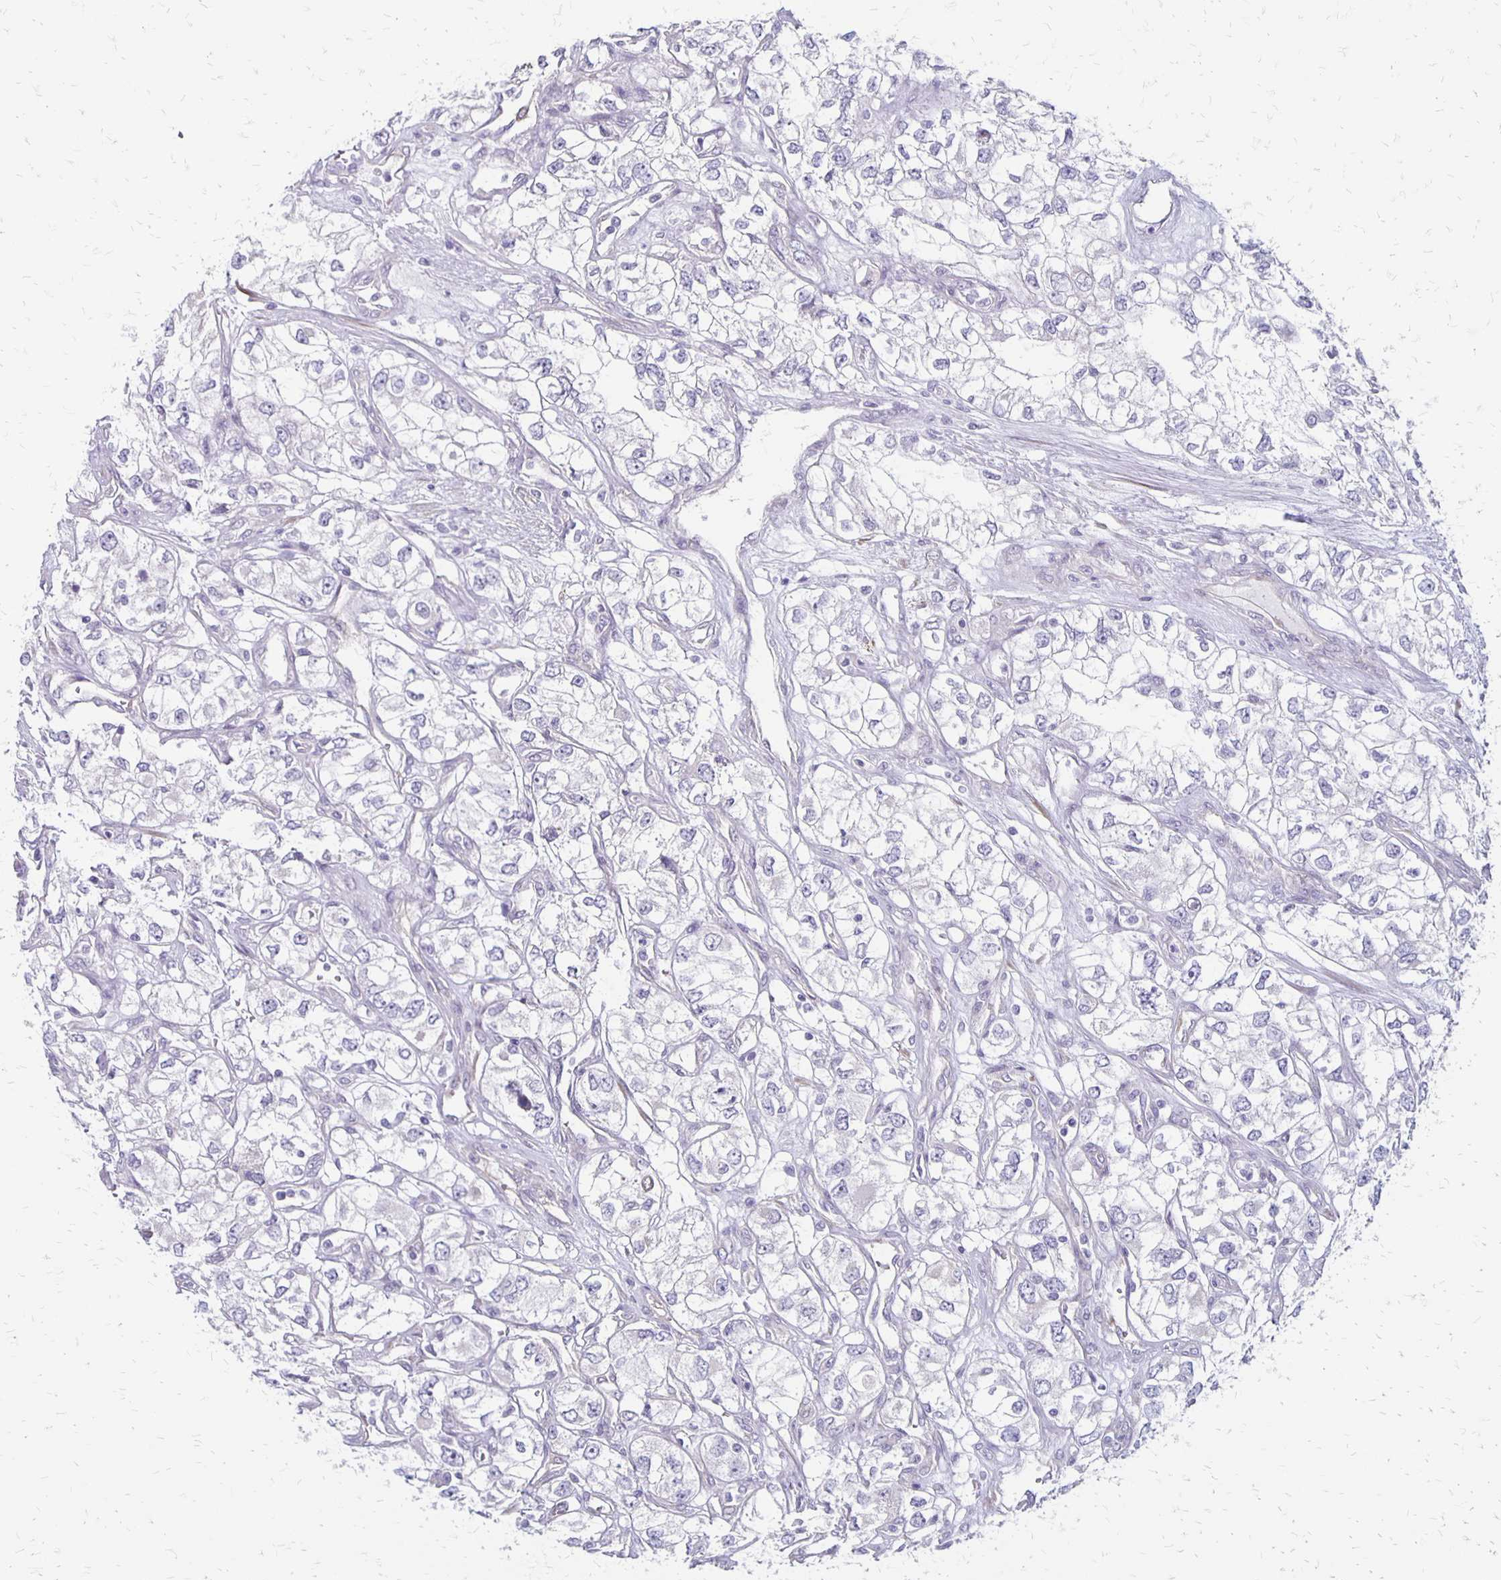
{"staining": {"intensity": "negative", "quantity": "none", "location": "none"}, "tissue": "renal cancer", "cell_type": "Tumor cells", "image_type": "cancer", "snomed": [{"axis": "morphology", "description": "Adenocarcinoma, NOS"}, {"axis": "topography", "description": "Kidney"}], "caption": "Tumor cells are negative for brown protein staining in renal cancer (adenocarcinoma).", "gene": "HOMER1", "patient": {"sex": "female", "age": 59}}